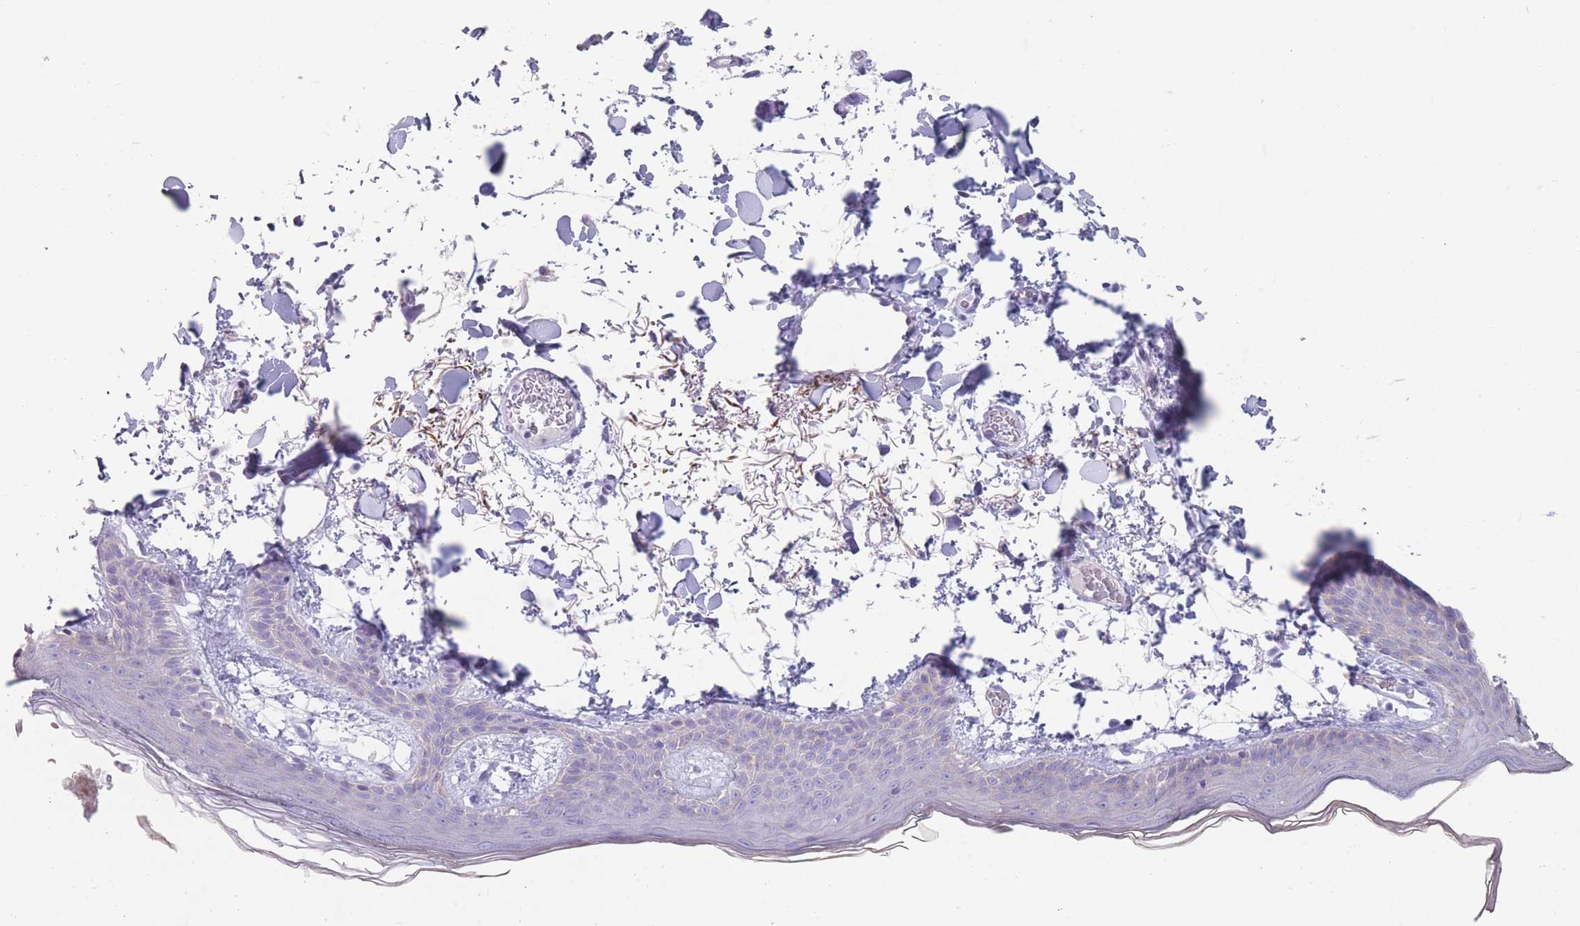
{"staining": {"intensity": "negative", "quantity": "none", "location": "none"}, "tissue": "skin", "cell_type": "Fibroblasts", "image_type": "normal", "snomed": [{"axis": "morphology", "description": "Normal tissue, NOS"}, {"axis": "topography", "description": "Skin"}], "caption": "Immunohistochemistry of normal human skin exhibits no expression in fibroblasts. (DAB (3,3'-diaminobenzidine) IHC with hematoxylin counter stain).", "gene": "RHBG", "patient": {"sex": "male", "age": 79}}